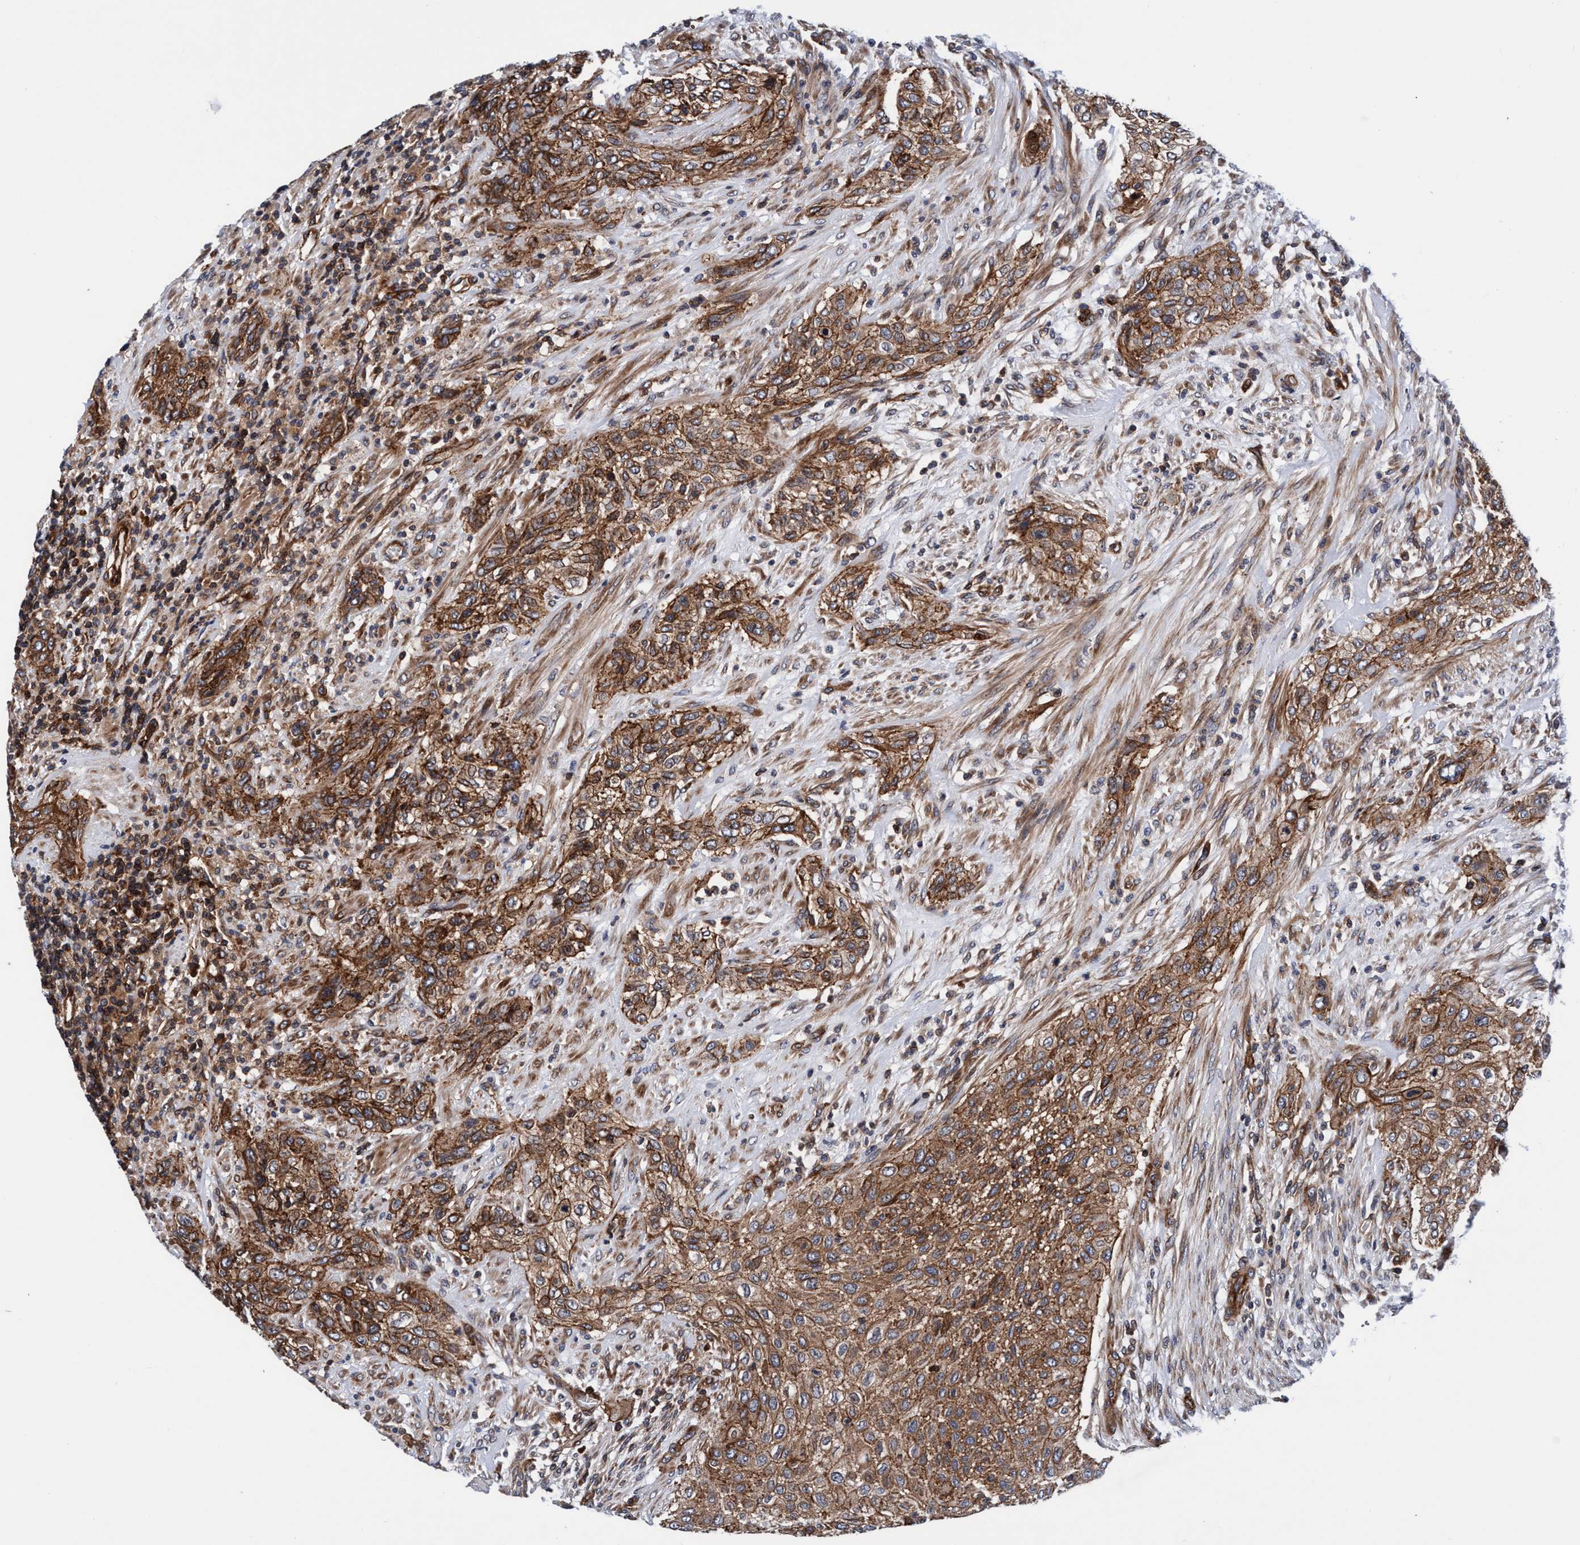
{"staining": {"intensity": "strong", "quantity": ">75%", "location": "cytoplasmic/membranous"}, "tissue": "urothelial cancer", "cell_type": "Tumor cells", "image_type": "cancer", "snomed": [{"axis": "morphology", "description": "Urothelial carcinoma, Low grade"}, {"axis": "morphology", "description": "Urothelial carcinoma, High grade"}, {"axis": "topography", "description": "Urinary bladder"}], "caption": "Brown immunohistochemical staining in urothelial cancer reveals strong cytoplasmic/membranous expression in about >75% of tumor cells.", "gene": "MCM3AP", "patient": {"sex": "male", "age": 35}}